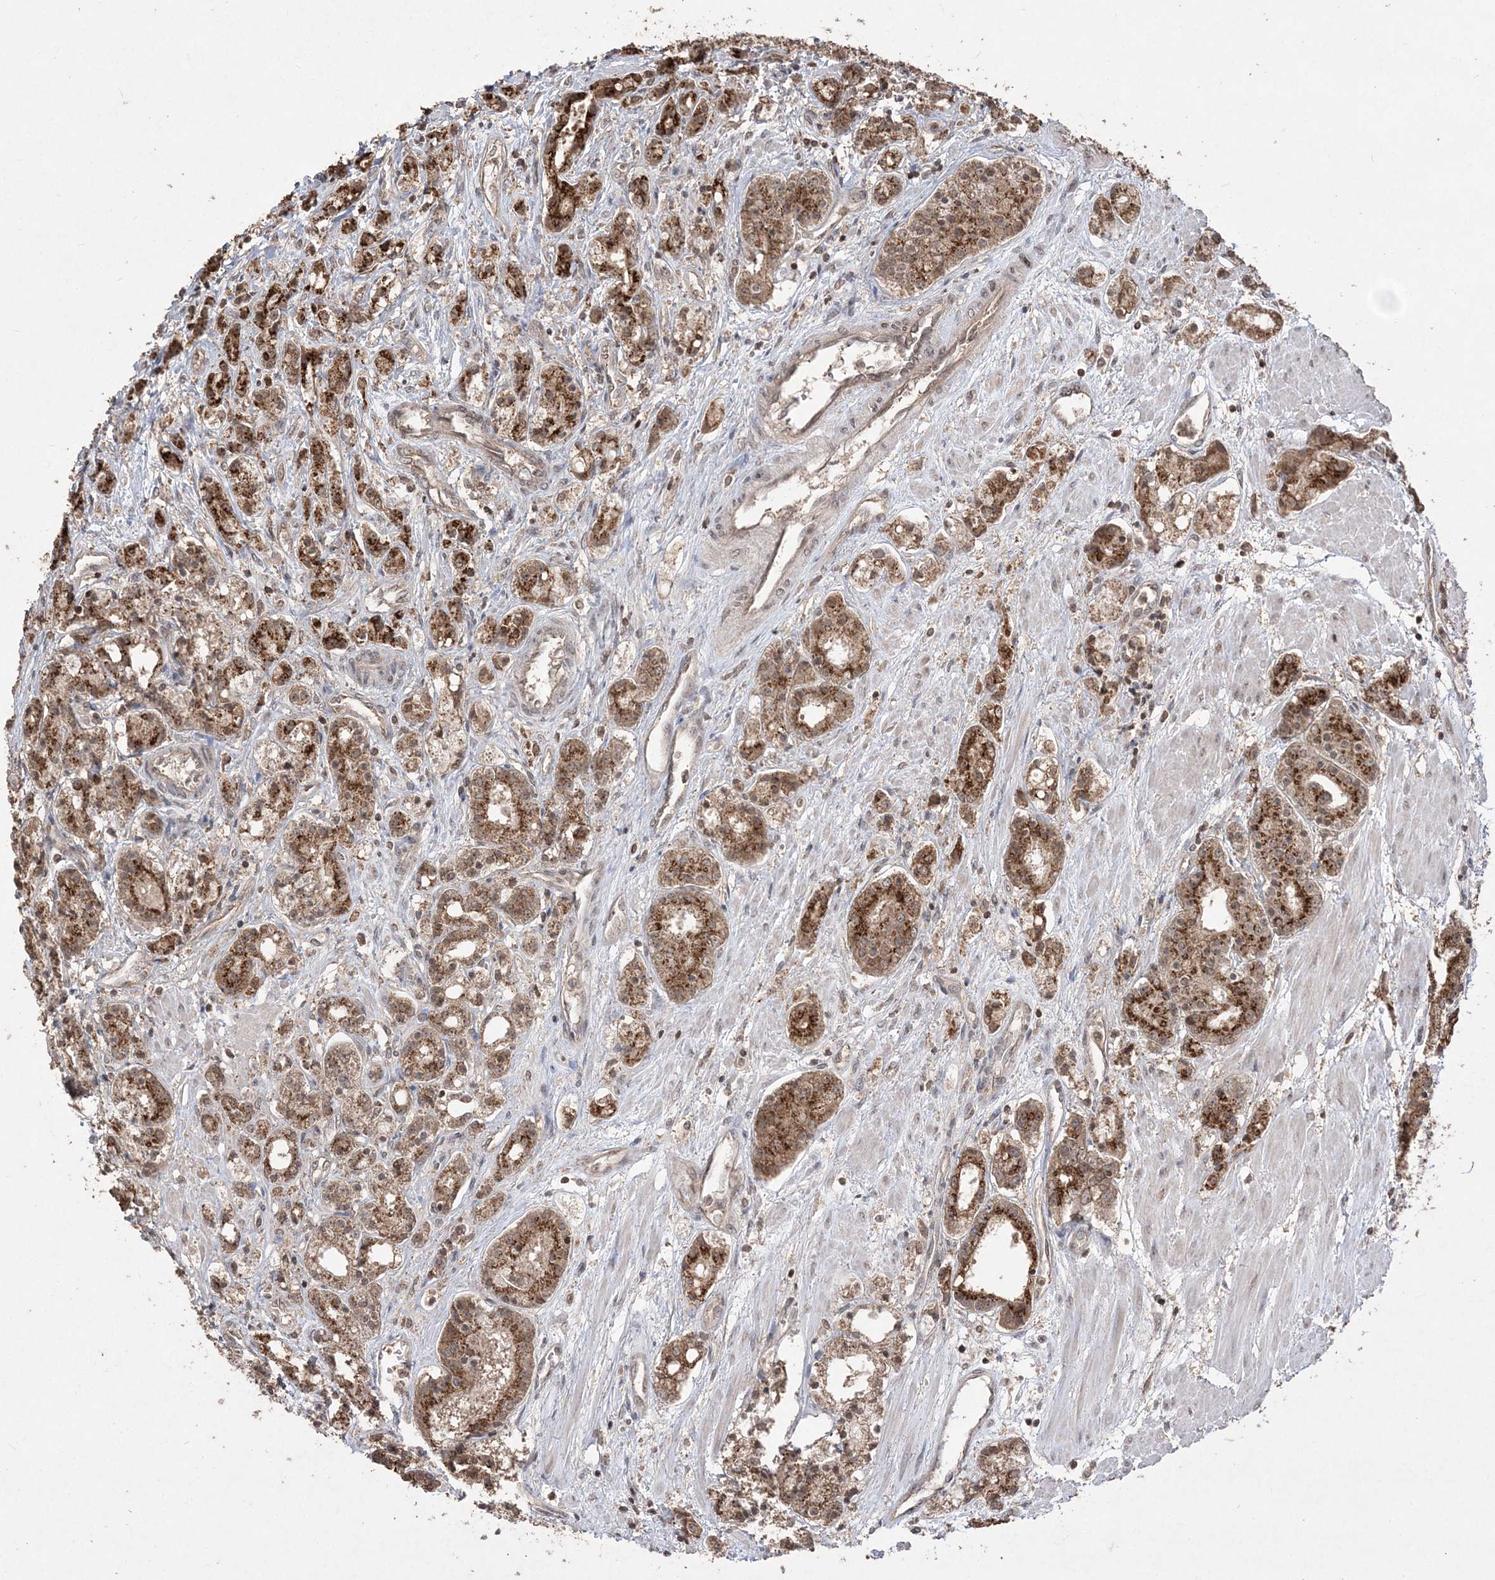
{"staining": {"intensity": "moderate", "quantity": ">75%", "location": "cytoplasmic/membranous"}, "tissue": "prostate cancer", "cell_type": "Tumor cells", "image_type": "cancer", "snomed": [{"axis": "morphology", "description": "Adenocarcinoma, High grade"}, {"axis": "topography", "description": "Prostate"}], "caption": "This is a micrograph of IHC staining of high-grade adenocarcinoma (prostate), which shows moderate staining in the cytoplasmic/membranous of tumor cells.", "gene": "EHHADH", "patient": {"sex": "male", "age": 60}}